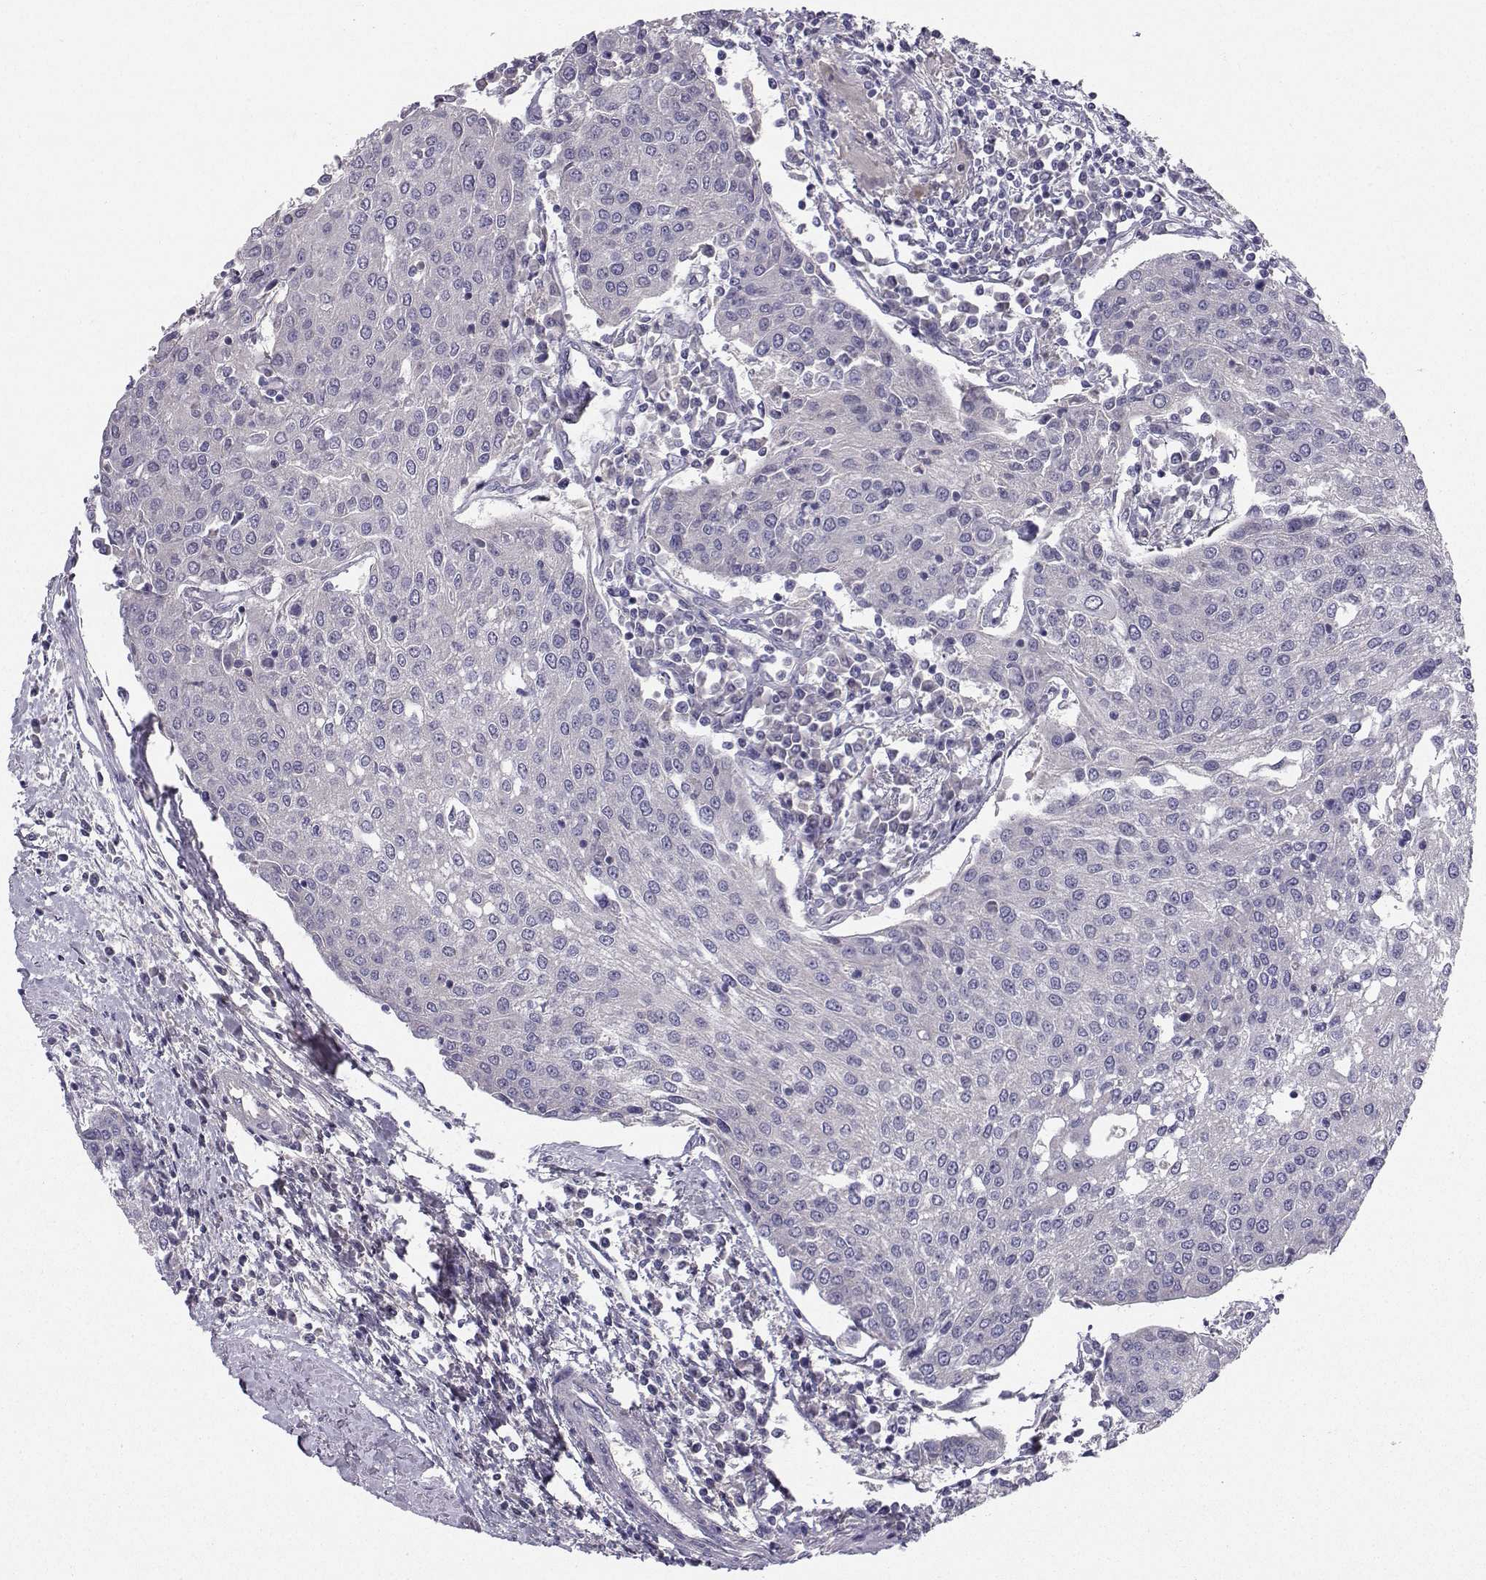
{"staining": {"intensity": "negative", "quantity": "none", "location": "none"}, "tissue": "urothelial cancer", "cell_type": "Tumor cells", "image_type": "cancer", "snomed": [{"axis": "morphology", "description": "Urothelial carcinoma, High grade"}, {"axis": "topography", "description": "Urinary bladder"}], "caption": "There is no significant positivity in tumor cells of urothelial cancer. (DAB (3,3'-diaminobenzidine) immunohistochemistry visualized using brightfield microscopy, high magnification).", "gene": "PEX5L", "patient": {"sex": "female", "age": 85}}